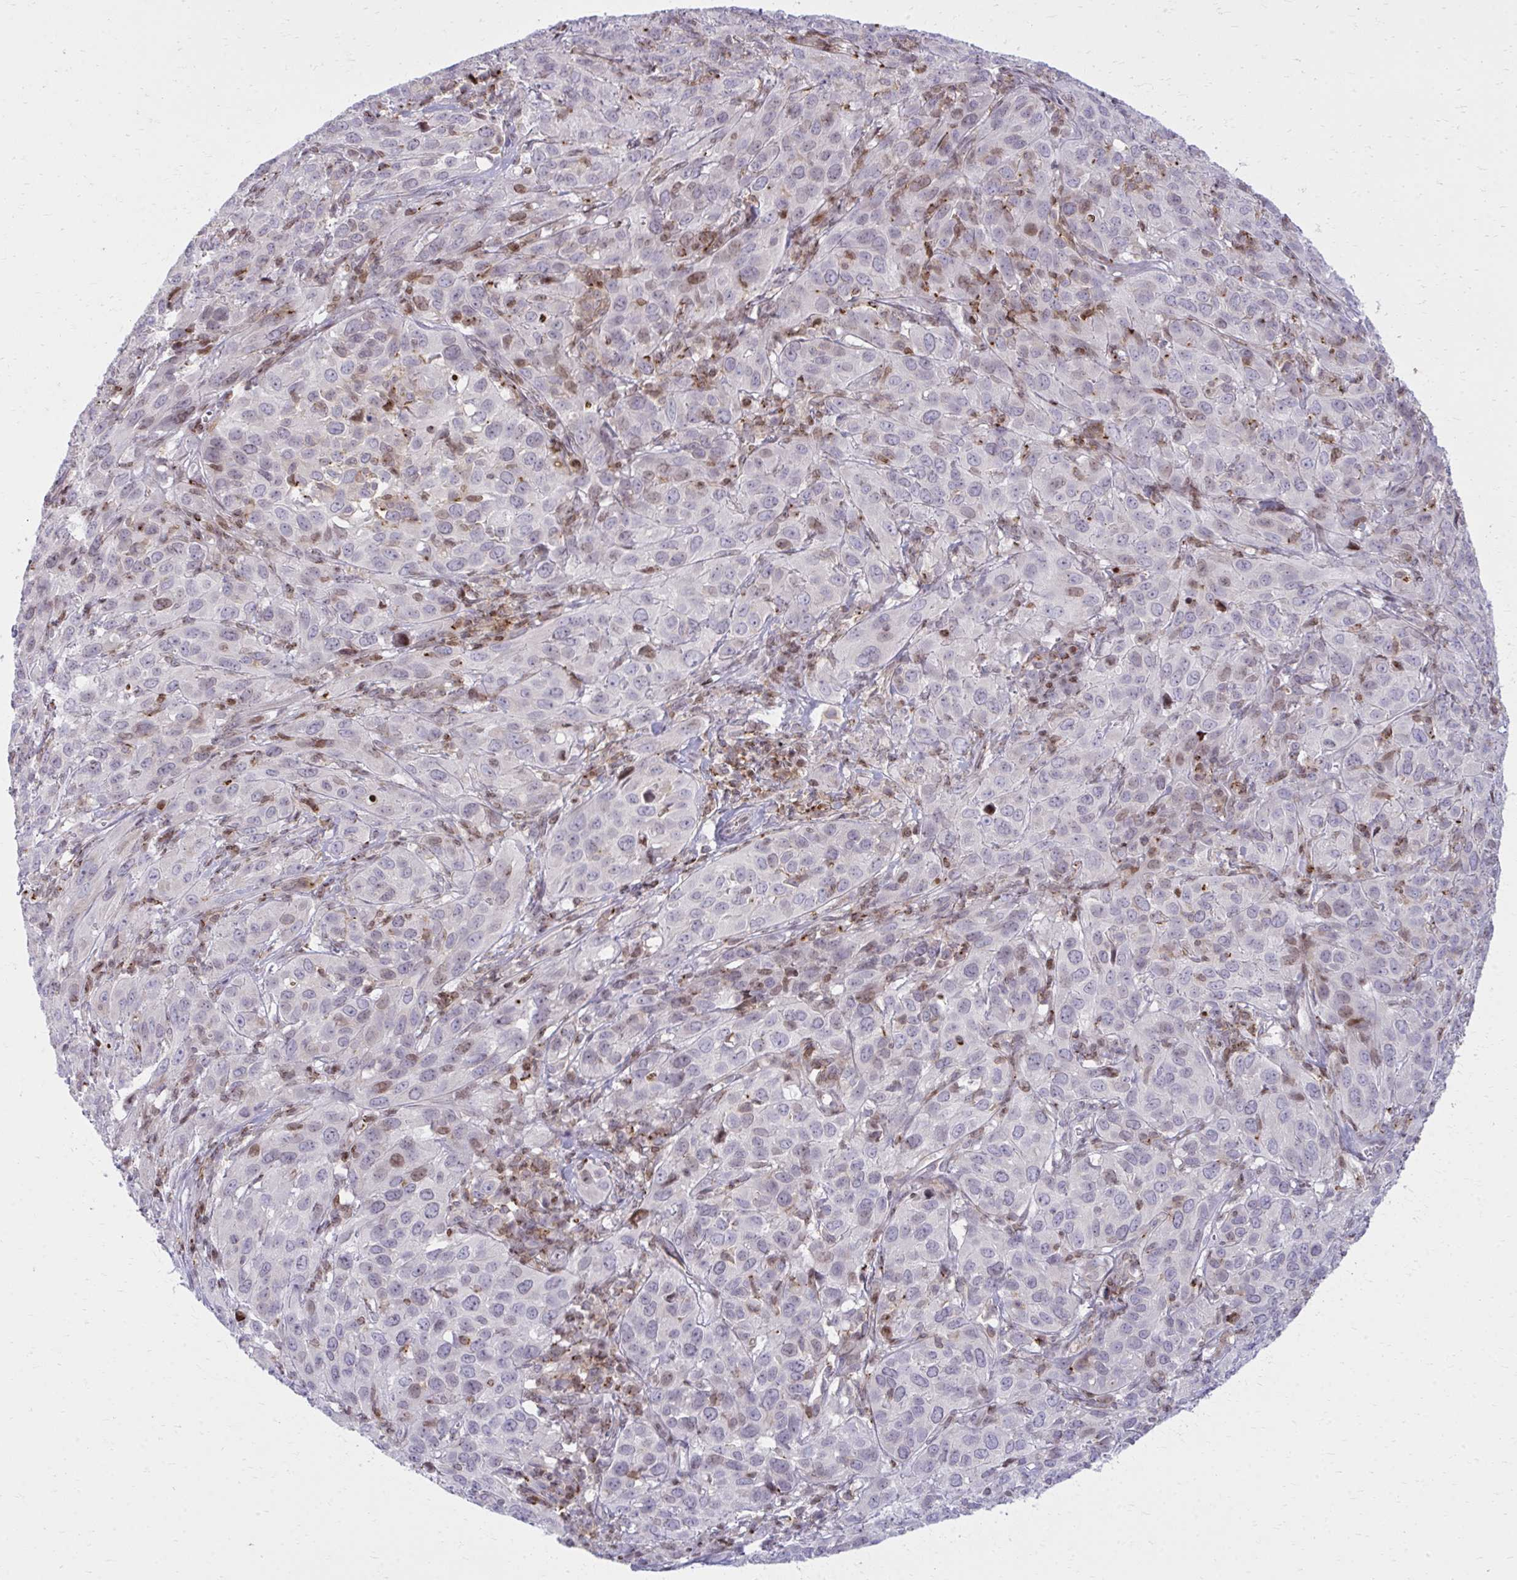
{"staining": {"intensity": "negative", "quantity": "none", "location": "none"}, "tissue": "cervical cancer", "cell_type": "Tumor cells", "image_type": "cancer", "snomed": [{"axis": "morphology", "description": "Normal tissue, NOS"}, {"axis": "morphology", "description": "Squamous cell carcinoma, NOS"}, {"axis": "topography", "description": "Cervix"}], "caption": "Immunohistochemical staining of human squamous cell carcinoma (cervical) displays no significant expression in tumor cells.", "gene": "AP5M1", "patient": {"sex": "female", "age": 51}}